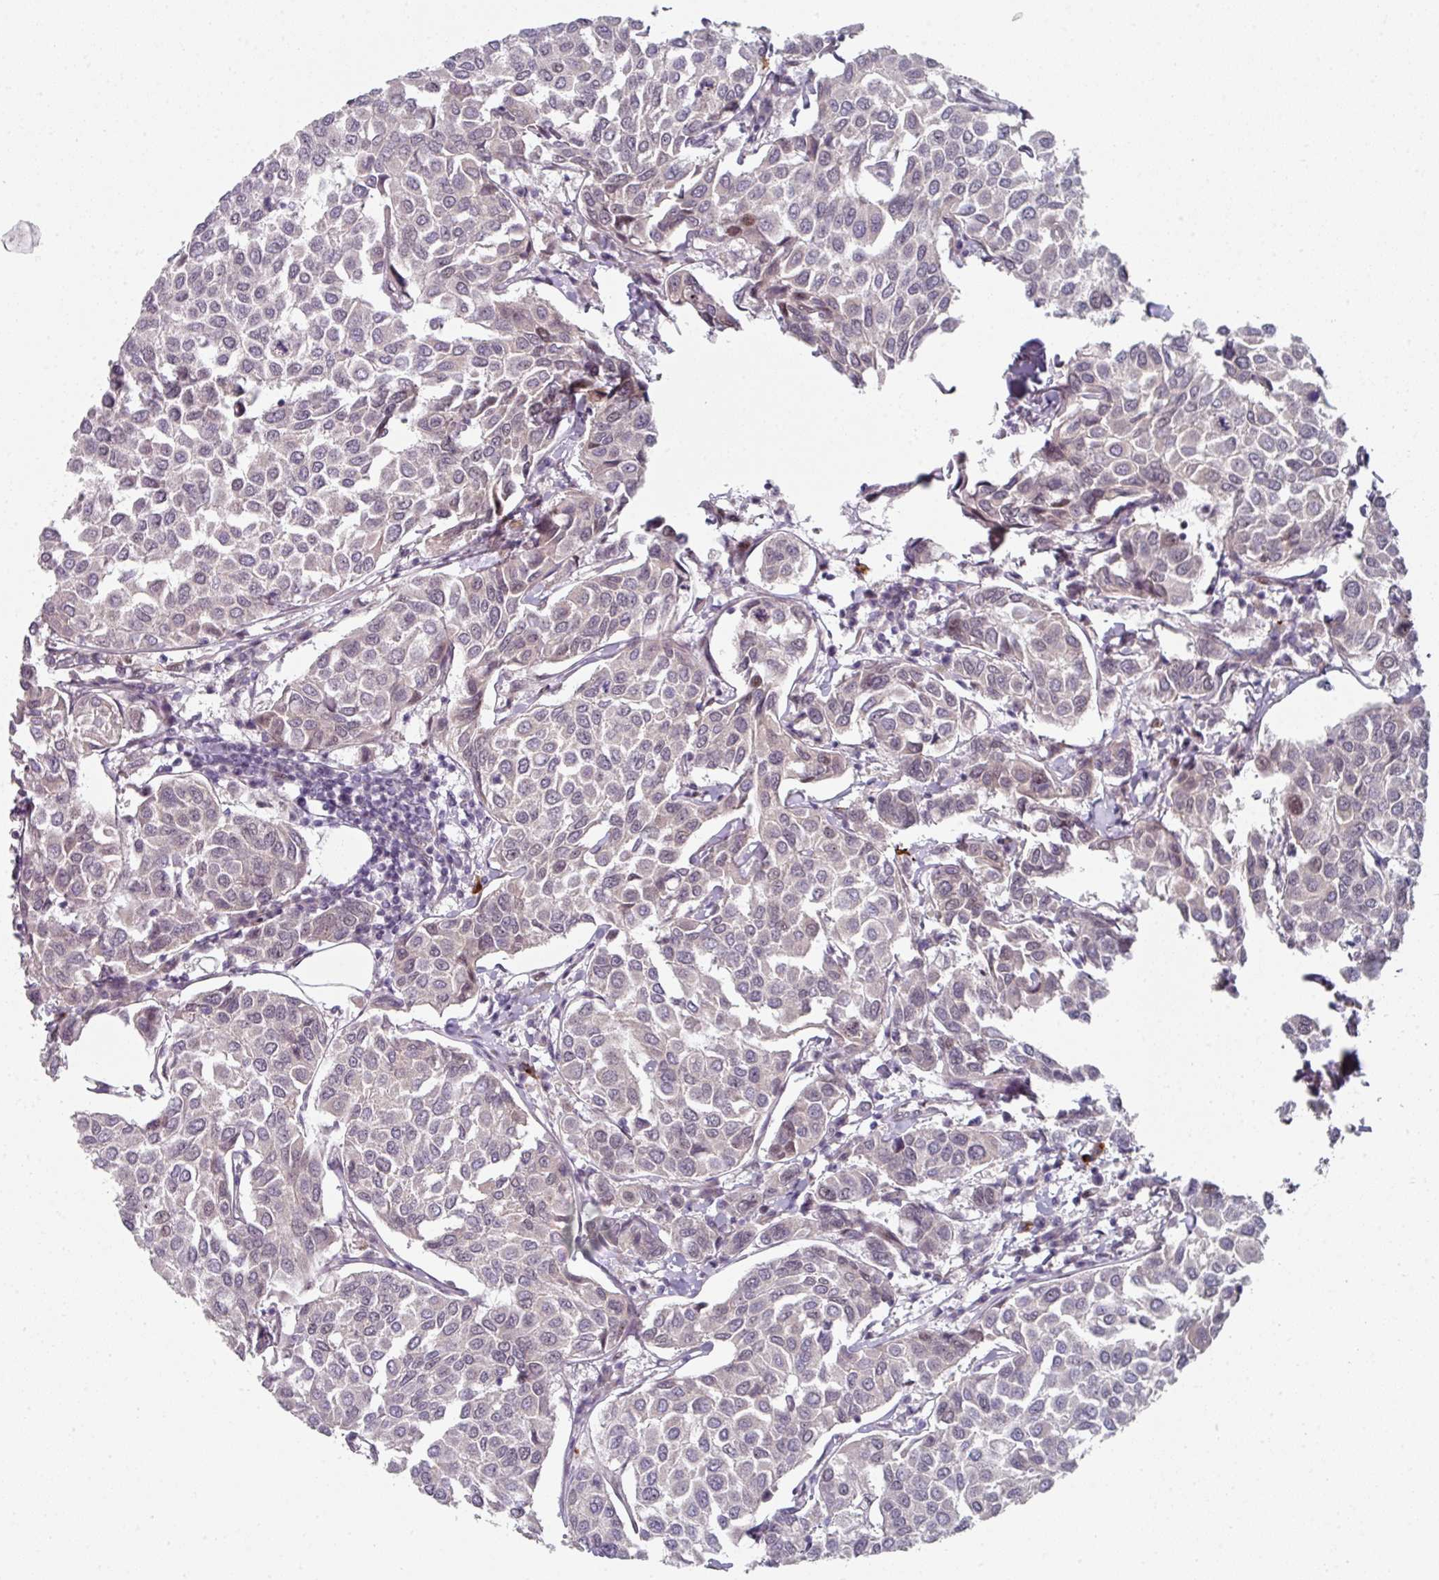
{"staining": {"intensity": "negative", "quantity": "none", "location": "none"}, "tissue": "breast cancer", "cell_type": "Tumor cells", "image_type": "cancer", "snomed": [{"axis": "morphology", "description": "Duct carcinoma"}, {"axis": "topography", "description": "Breast"}], "caption": "Human intraductal carcinoma (breast) stained for a protein using IHC reveals no expression in tumor cells.", "gene": "TMCC1", "patient": {"sex": "female", "age": 55}}